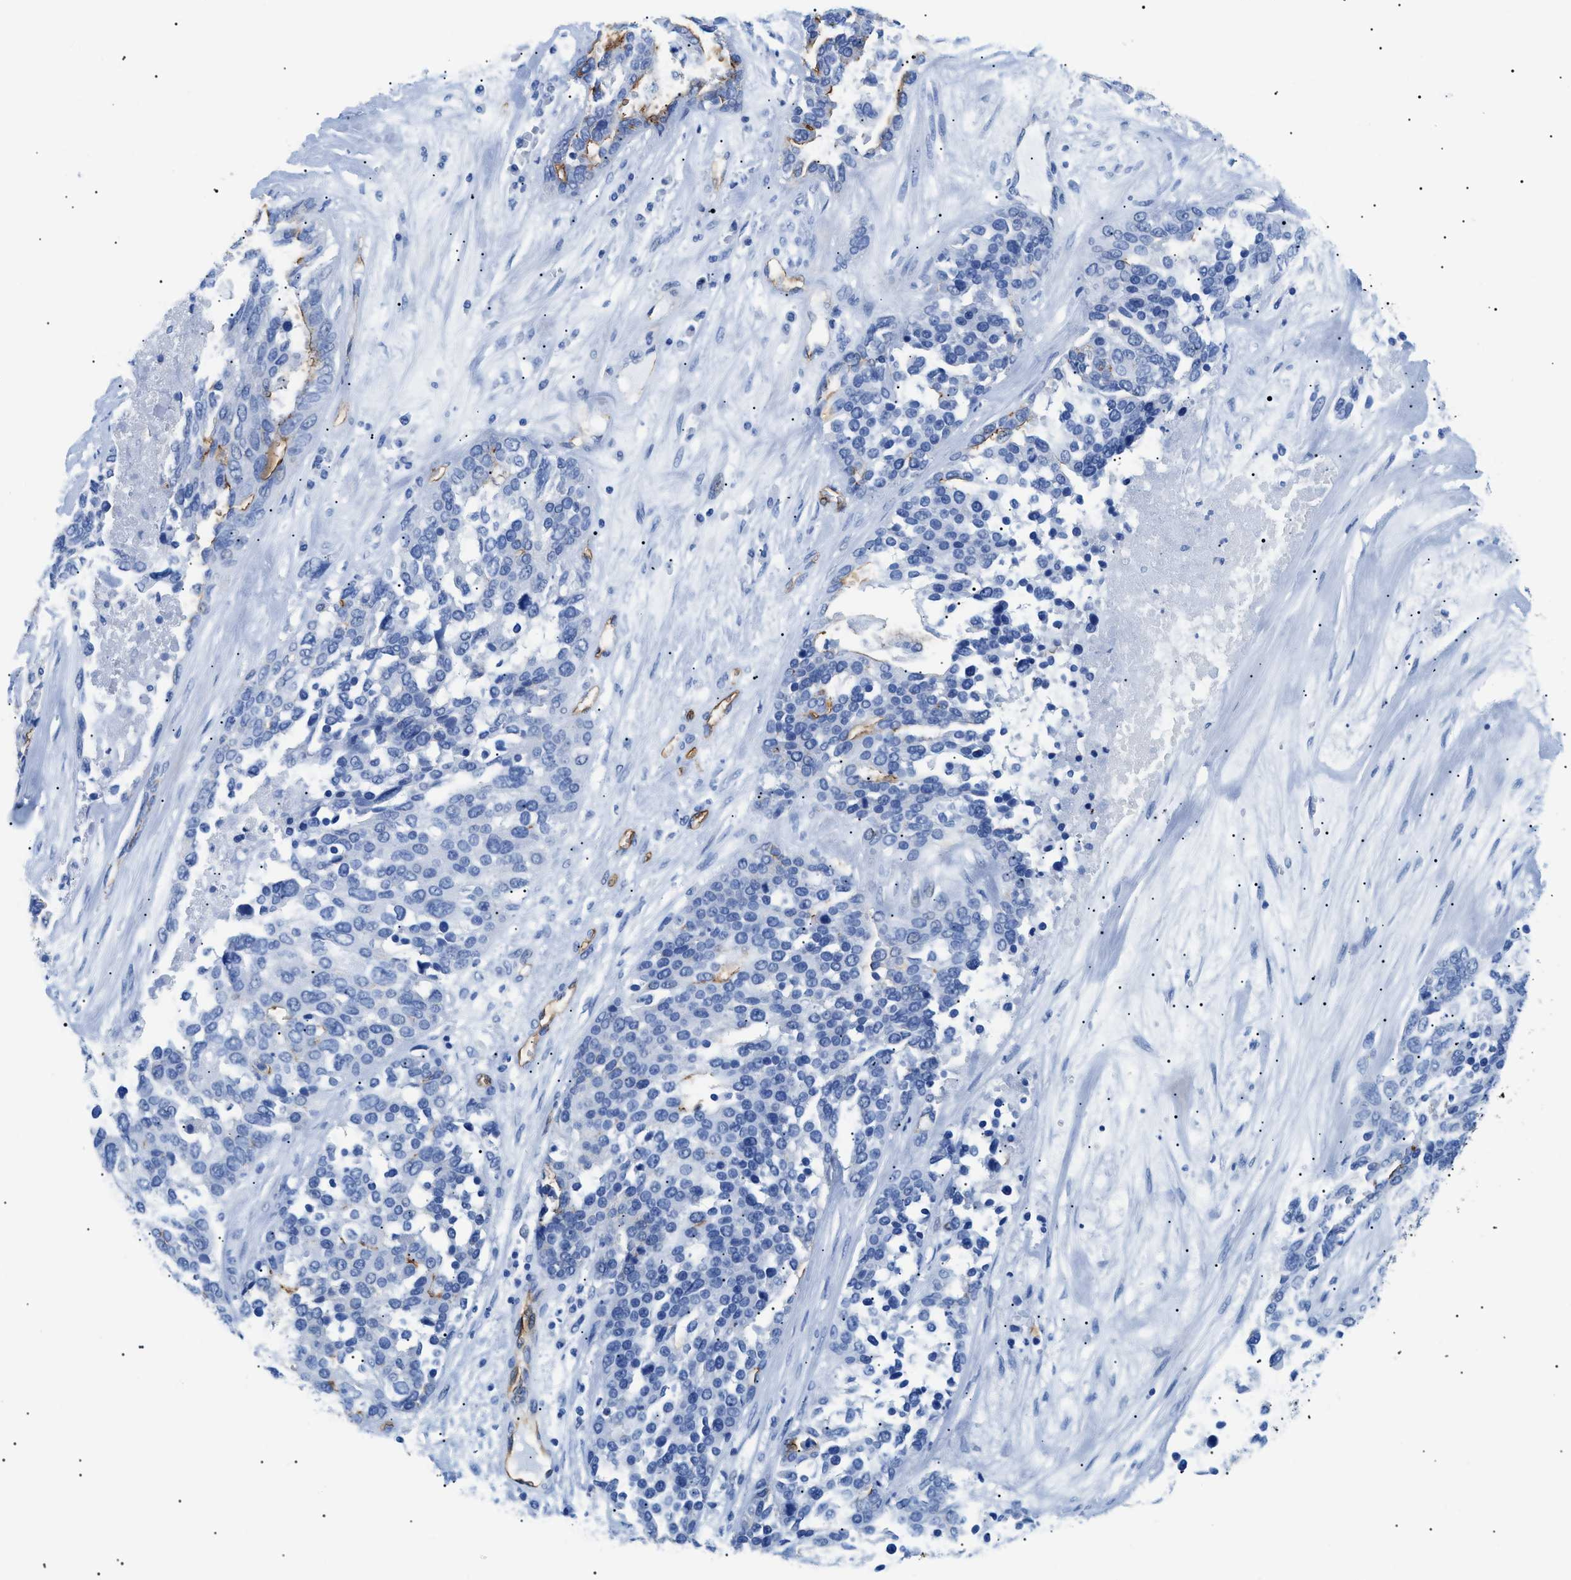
{"staining": {"intensity": "negative", "quantity": "none", "location": "none"}, "tissue": "ovarian cancer", "cell_type": "Tumor cells", "image_type": "cancer", "snomed": [{"axis": "morphology", "description": "Cystadenocarcinoma, serous, NOS"}, {"axis": "topography", "description": "Ovary"}], "caption": "High power microscopy photomicrograph of an IHC micrograph of serous cystadenocarcinoma (ovarian), revealing no significant expression in tumor cells.", "gene": "PODXL", "patient": {"sex": "female", "age": 44}}